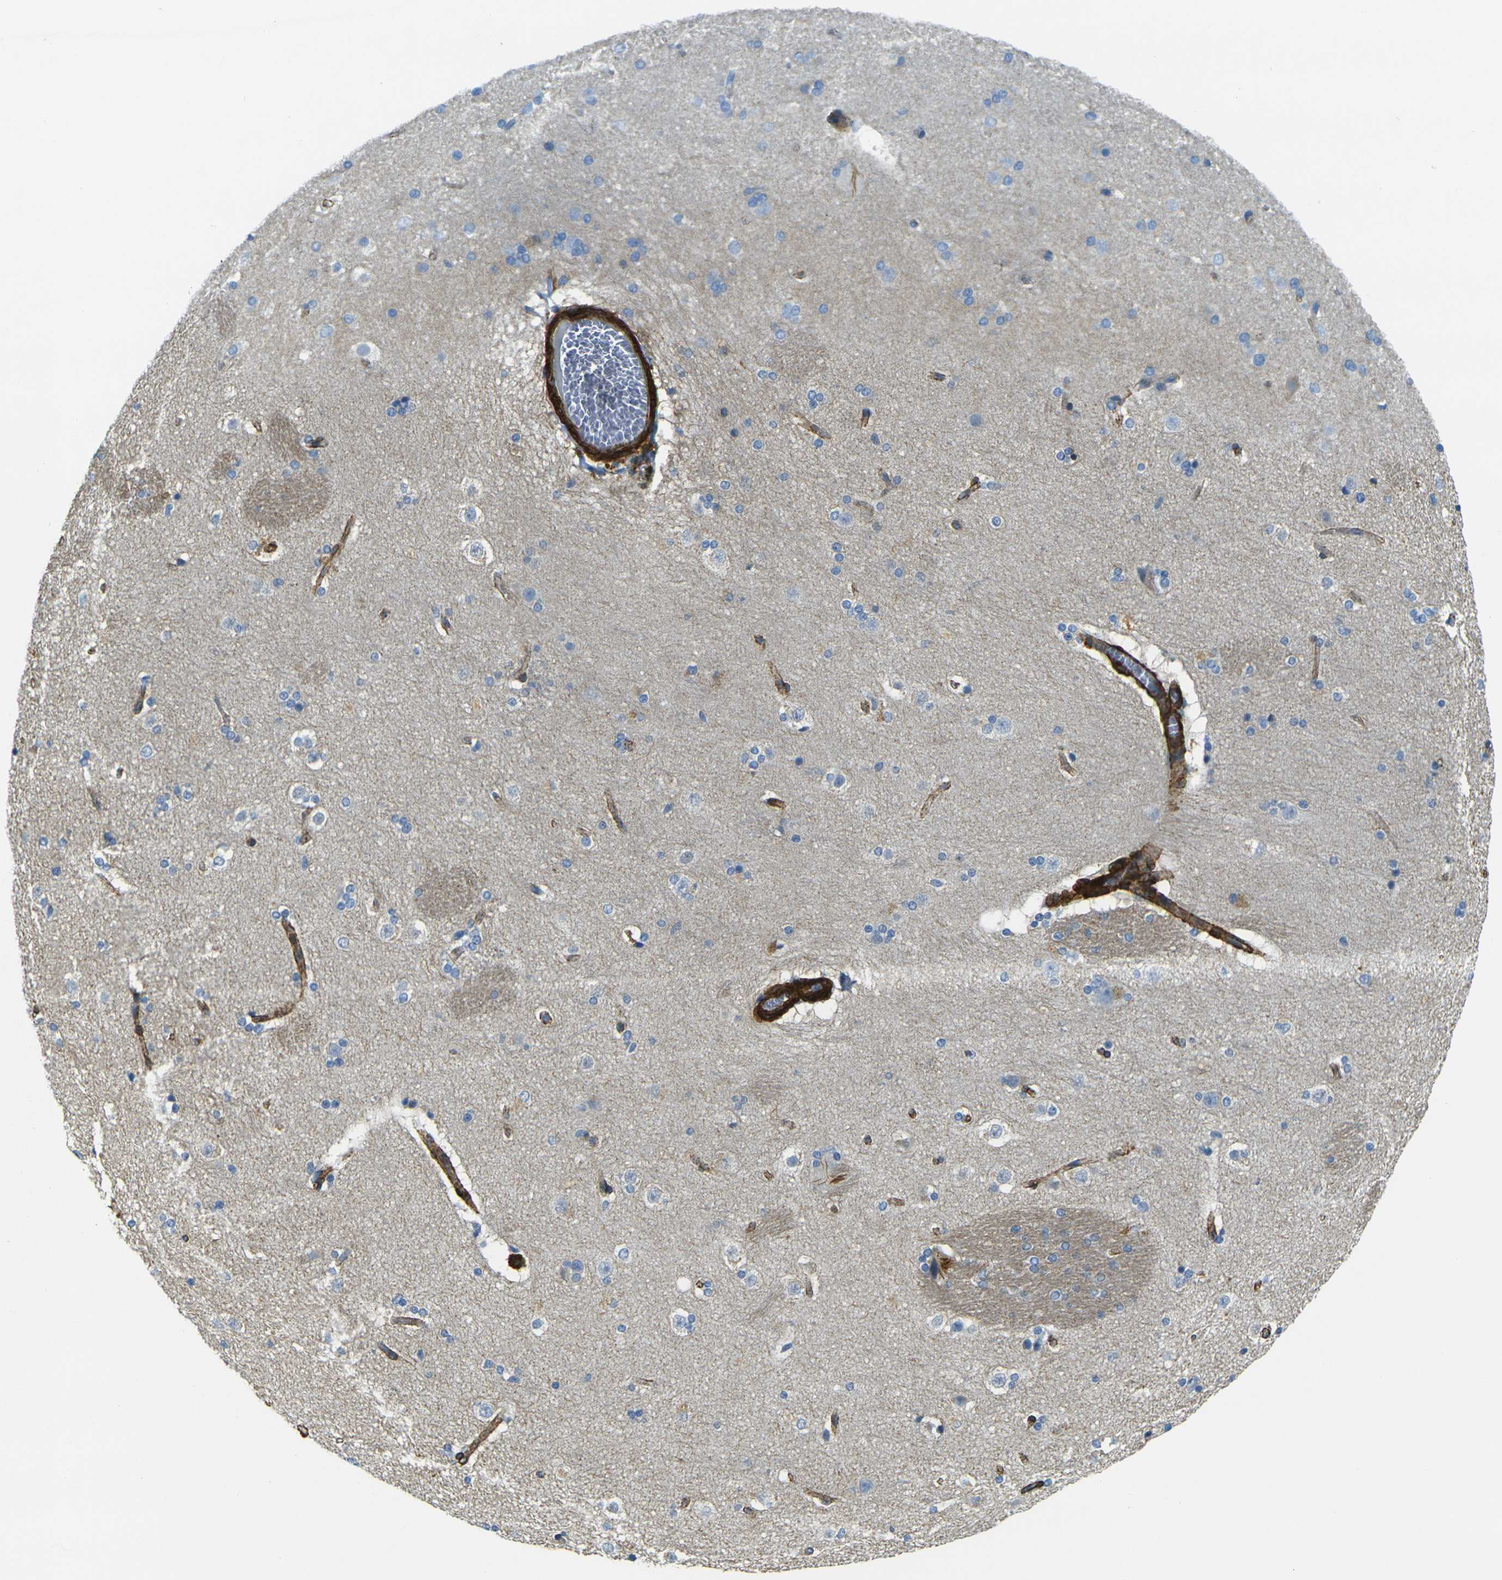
{"staining": {"intensity": "negative", "quantity": "none", "location": "none"}, "tissue": "caudate", "cell_type": "Glial cells", "image_type": "normal", "snomed": [{"axis": "morphology", "description": "Normal tissue, NOS"}, {"axis": "topography", "description": "Lateral ventricle wall"}], "caption": "Immunohistochemistry (IHC) image of normal caudate: caudate stained with DAB (3,3'-diaminobenzidine) displays no significant protein staining in glial cells. (DAB IHC, high magnification).", "gene": "EPHA7", "patient": {"sex": "female", "age": 19}}